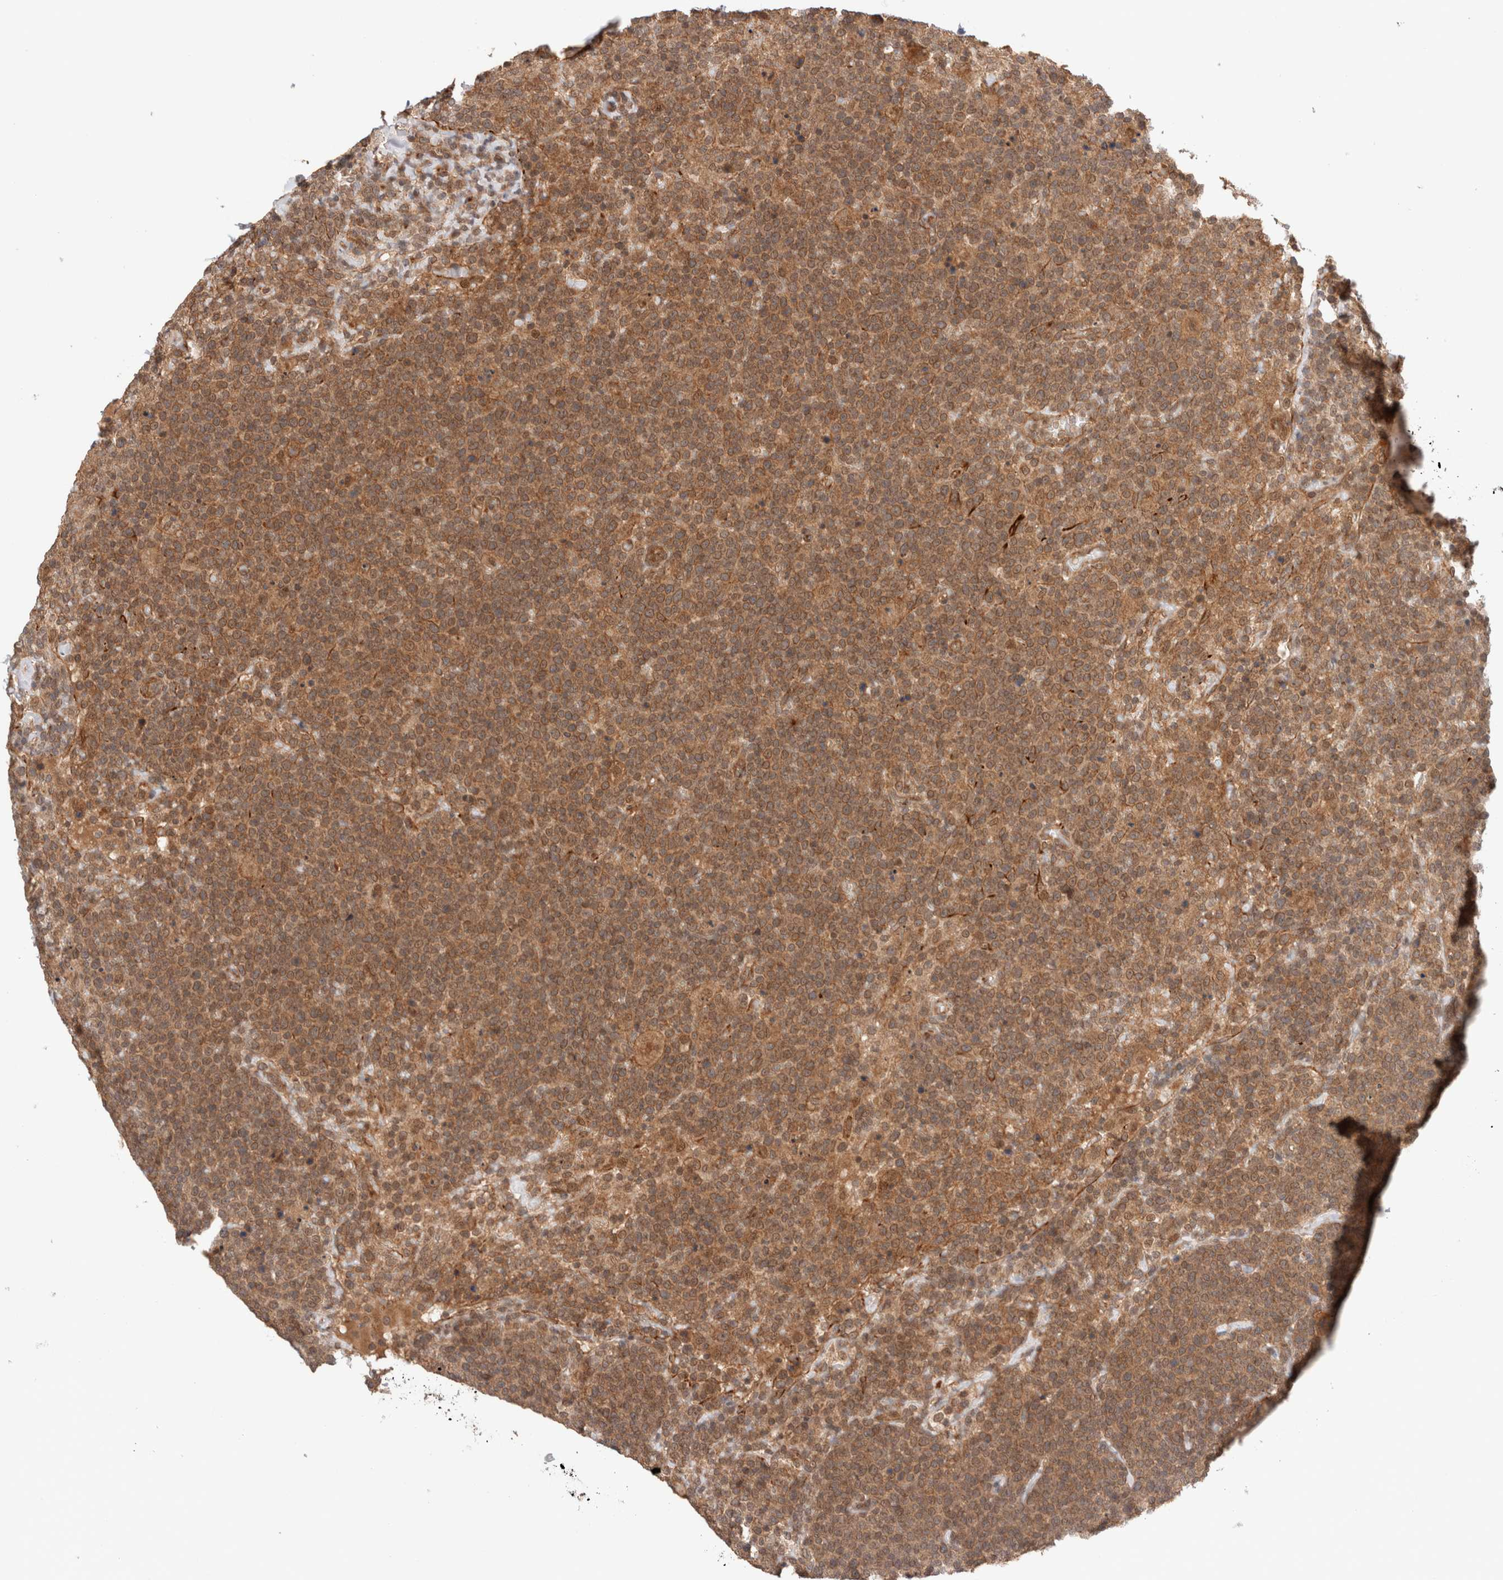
{"staining": {"intensity": "moderate", "quantity": ">75%", "location": "cytoplasmic/membranous"}, "tissue": "lymphoma", "cell_type": "Tumor cells", "image_type": "cancer", "snomed": [{"axis": "morphology", "description": "Malignant lymphoma, non-Hodgkin's type, High grade"}, {"axis": "topography", "description": "Lymph node"}], "caption": "Human malignant lymphoma, non-Hodgkin's type (high-grade) stained with a brown dye exhibits moderate cytoplasmic/membranous positive staining in about >75% of tumor cells.", "gene": "SIKE1", "patient": {"sex": "male", "age": 61}}